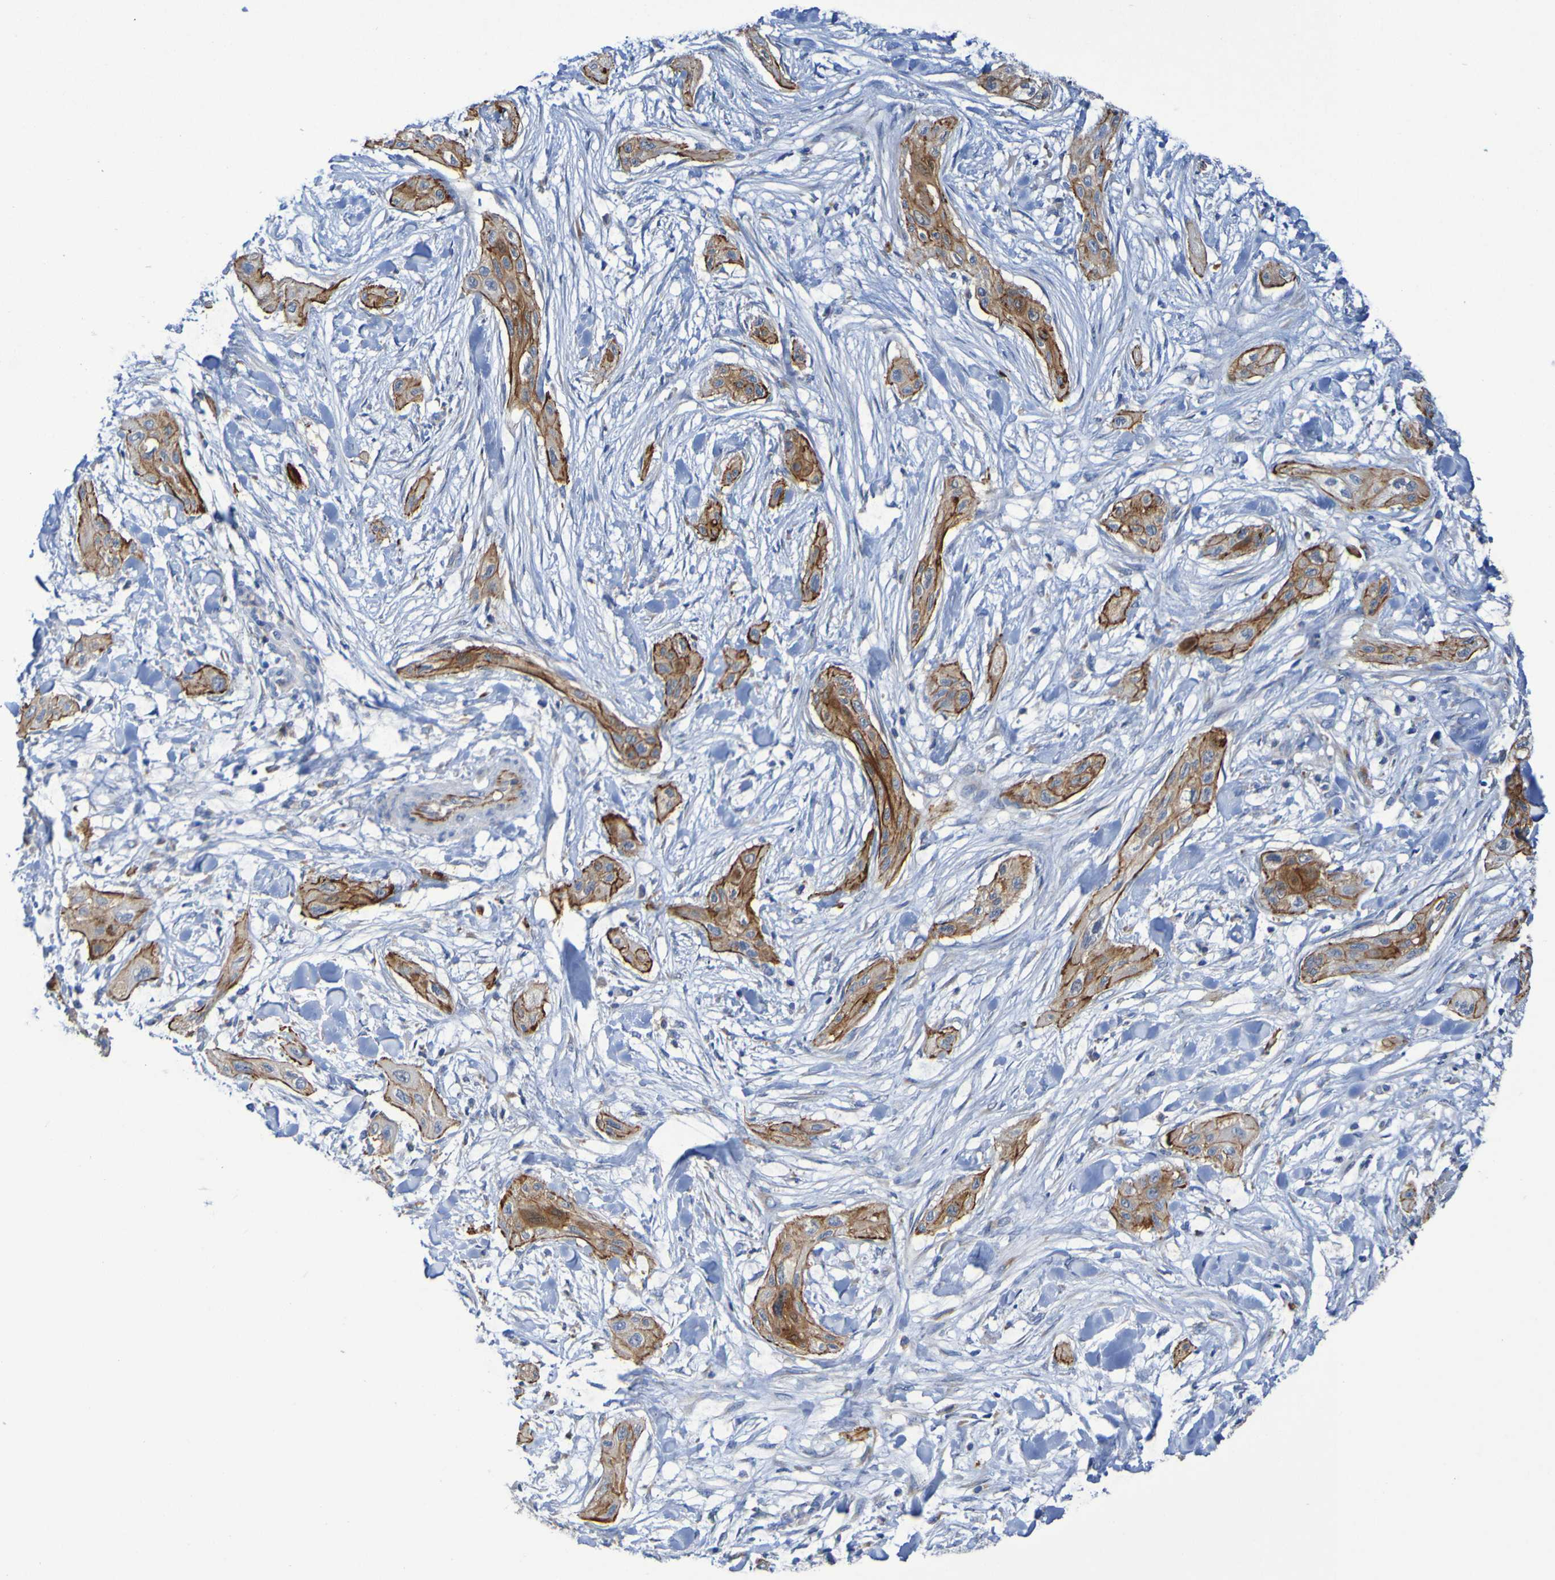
{"staining": {"intensity": "strong", "quantity": ">75%", "location": "cytoplasmic/membranous"}, "tissue": "lung cancer", "cell_type": "Tumor cells", "image_type": "cancer", "snomed": [{"axis": "morphology", "description": "Squamous cell carcinoma, NOS"}, {"axis": "topography", "description": "Lung"}], "caption": "Protein analysis of lung cancer tissue reveals strong cytoplasmic/membranous positivity in approximately >75% of tumor cells.", "gene": "ARHGEF16", "patient": {"sex": "female", "age": 47}}